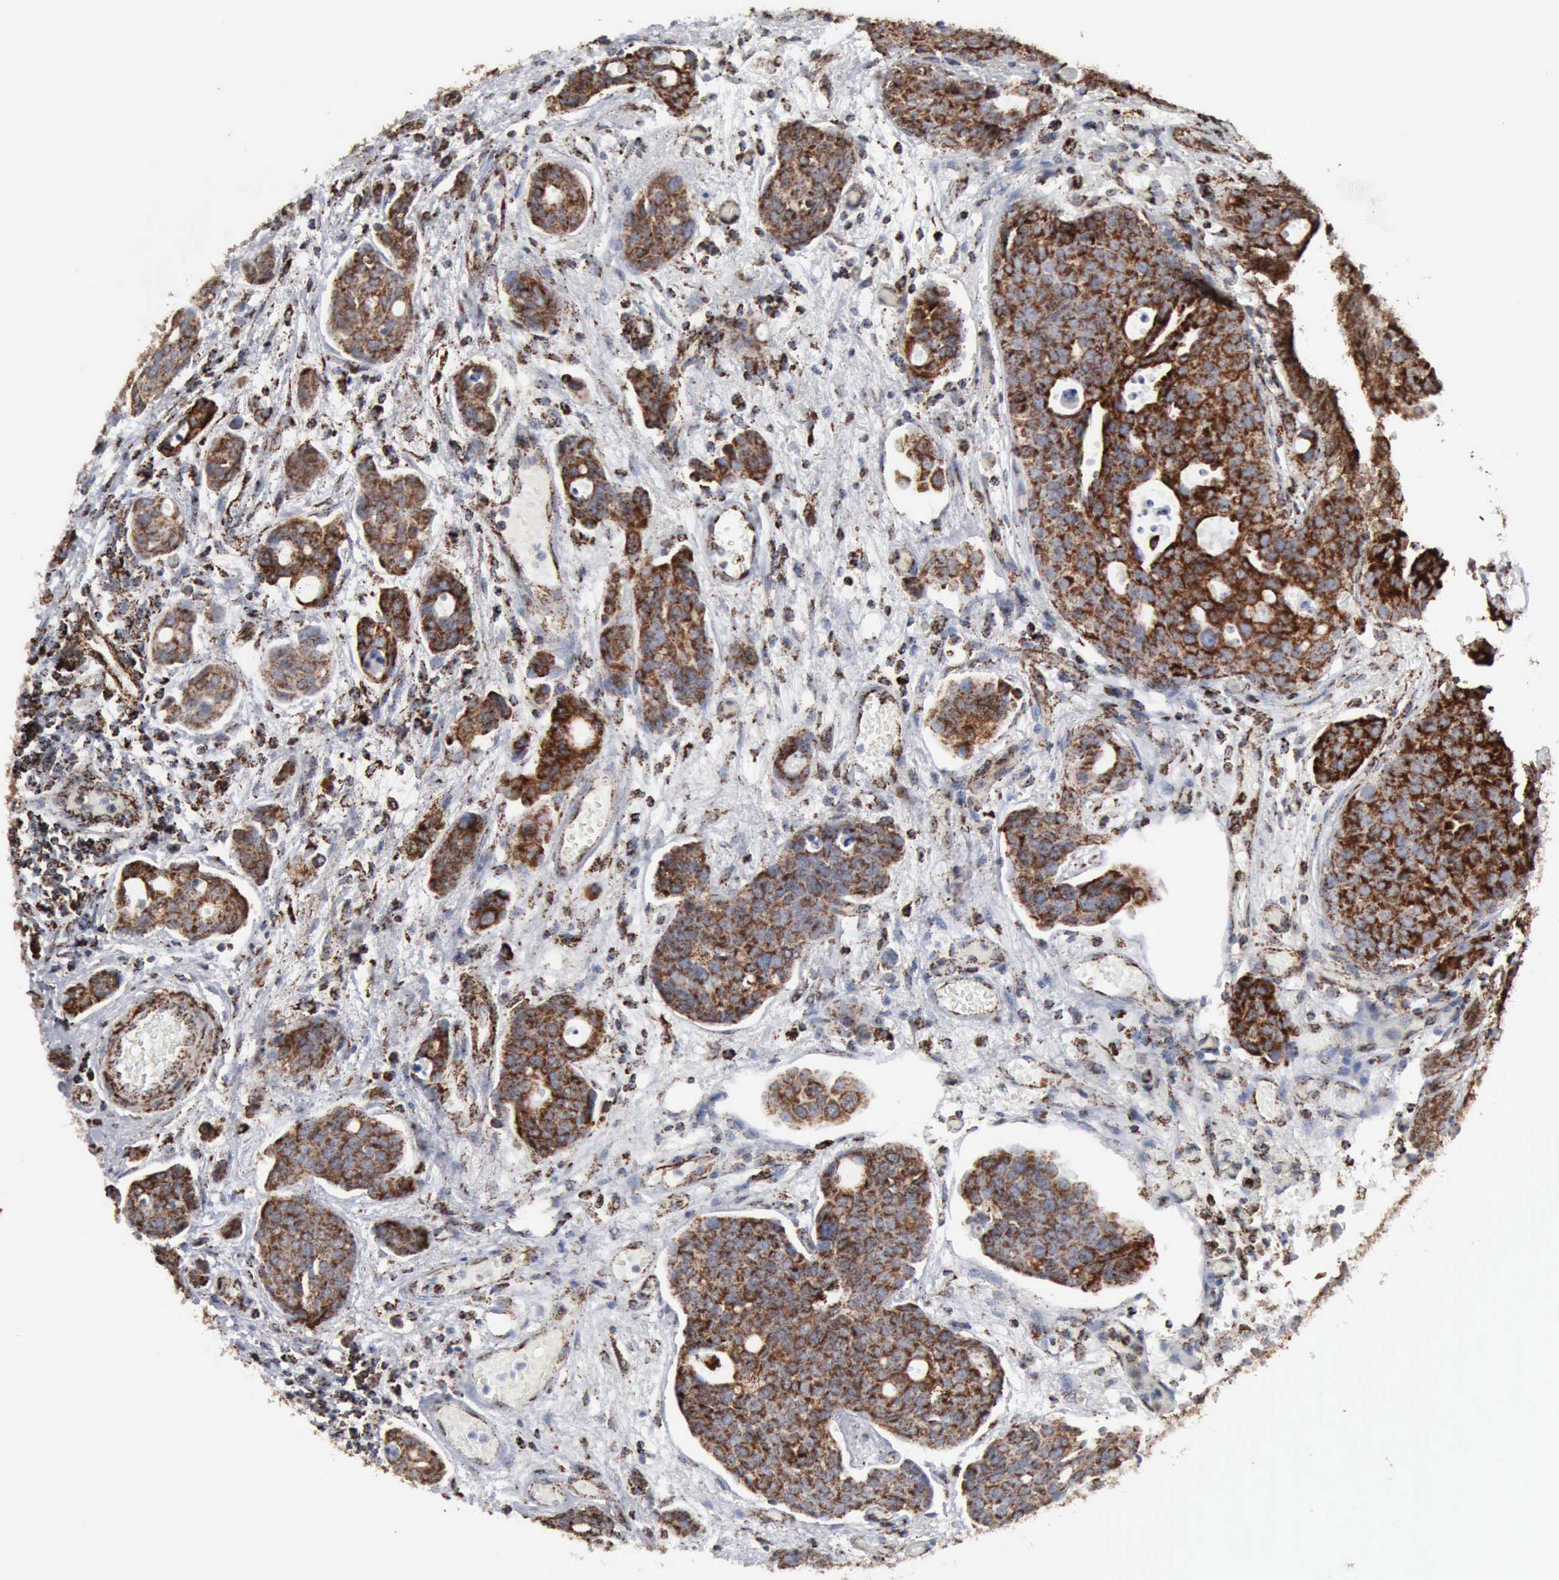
{"staining": {"intensity": "strong", "quantity": ">75%", "location": "cytoplasmic/membranous"}, "tissue": "urothelial cancer", "cell_type": "Tumor cells", "image_type": "cancer", "snomed": [{"axis": "morphology", "description": "Urothelial carcinoma, High grade"}, {"axis": "topography", "description": "Urinary bladder"}], "caption": "Brown immunohistochemical staining in urothelial cancer demonstrates strong cytoplasmic/membranous expression in approximately >75% of tumor cells.", "gene": "ACO2", "patient": {"sex": "male", "age": 78}}